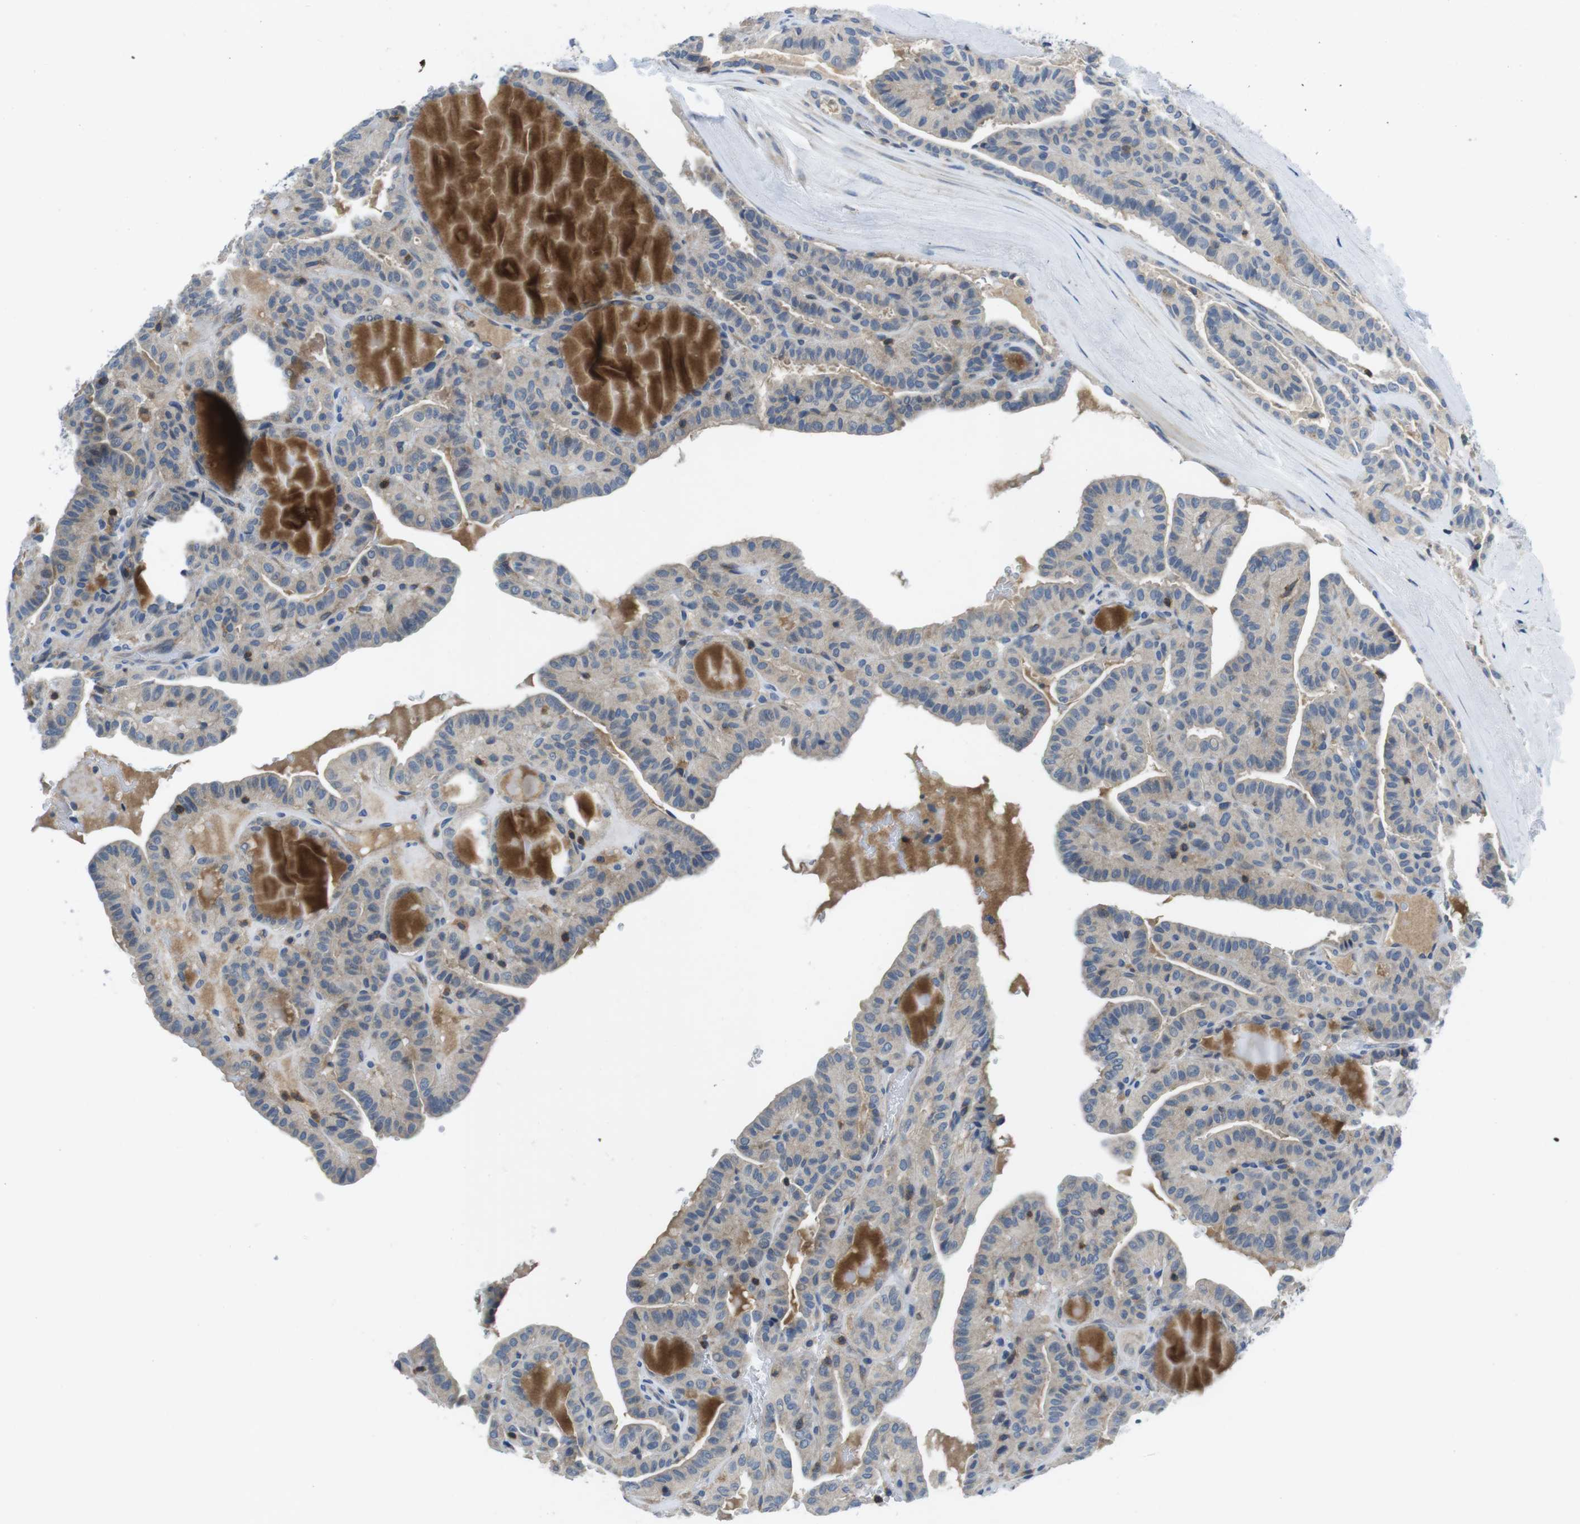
{"staining": {"intensity": "weak", "quantity": "<25%", "location": "cytoplasmic/membranous"}, "tissue": "thyroid cancer", "cell_type": "Tumor cells", "image_type": "cancer", "snomed": [{"axis": "morphology", "description": "Papillary adenocarcinoma, NOS"}, {"axis": "topography", "description": "Thyroid gland"}], "caption": "Immunohistochemistry photomicrograph of neoplastic tissue: human thyroid cancer stained with DAB (3,3'-diaminobenzidine) reveals no significant protein expression in tumor cells. (Brightfield microscopy of DAB (3,3'-diaminobenzidine) IHC at high magnification).", "gene": "PIK3CD", "patient": {"sex": "male", "age": 77}}